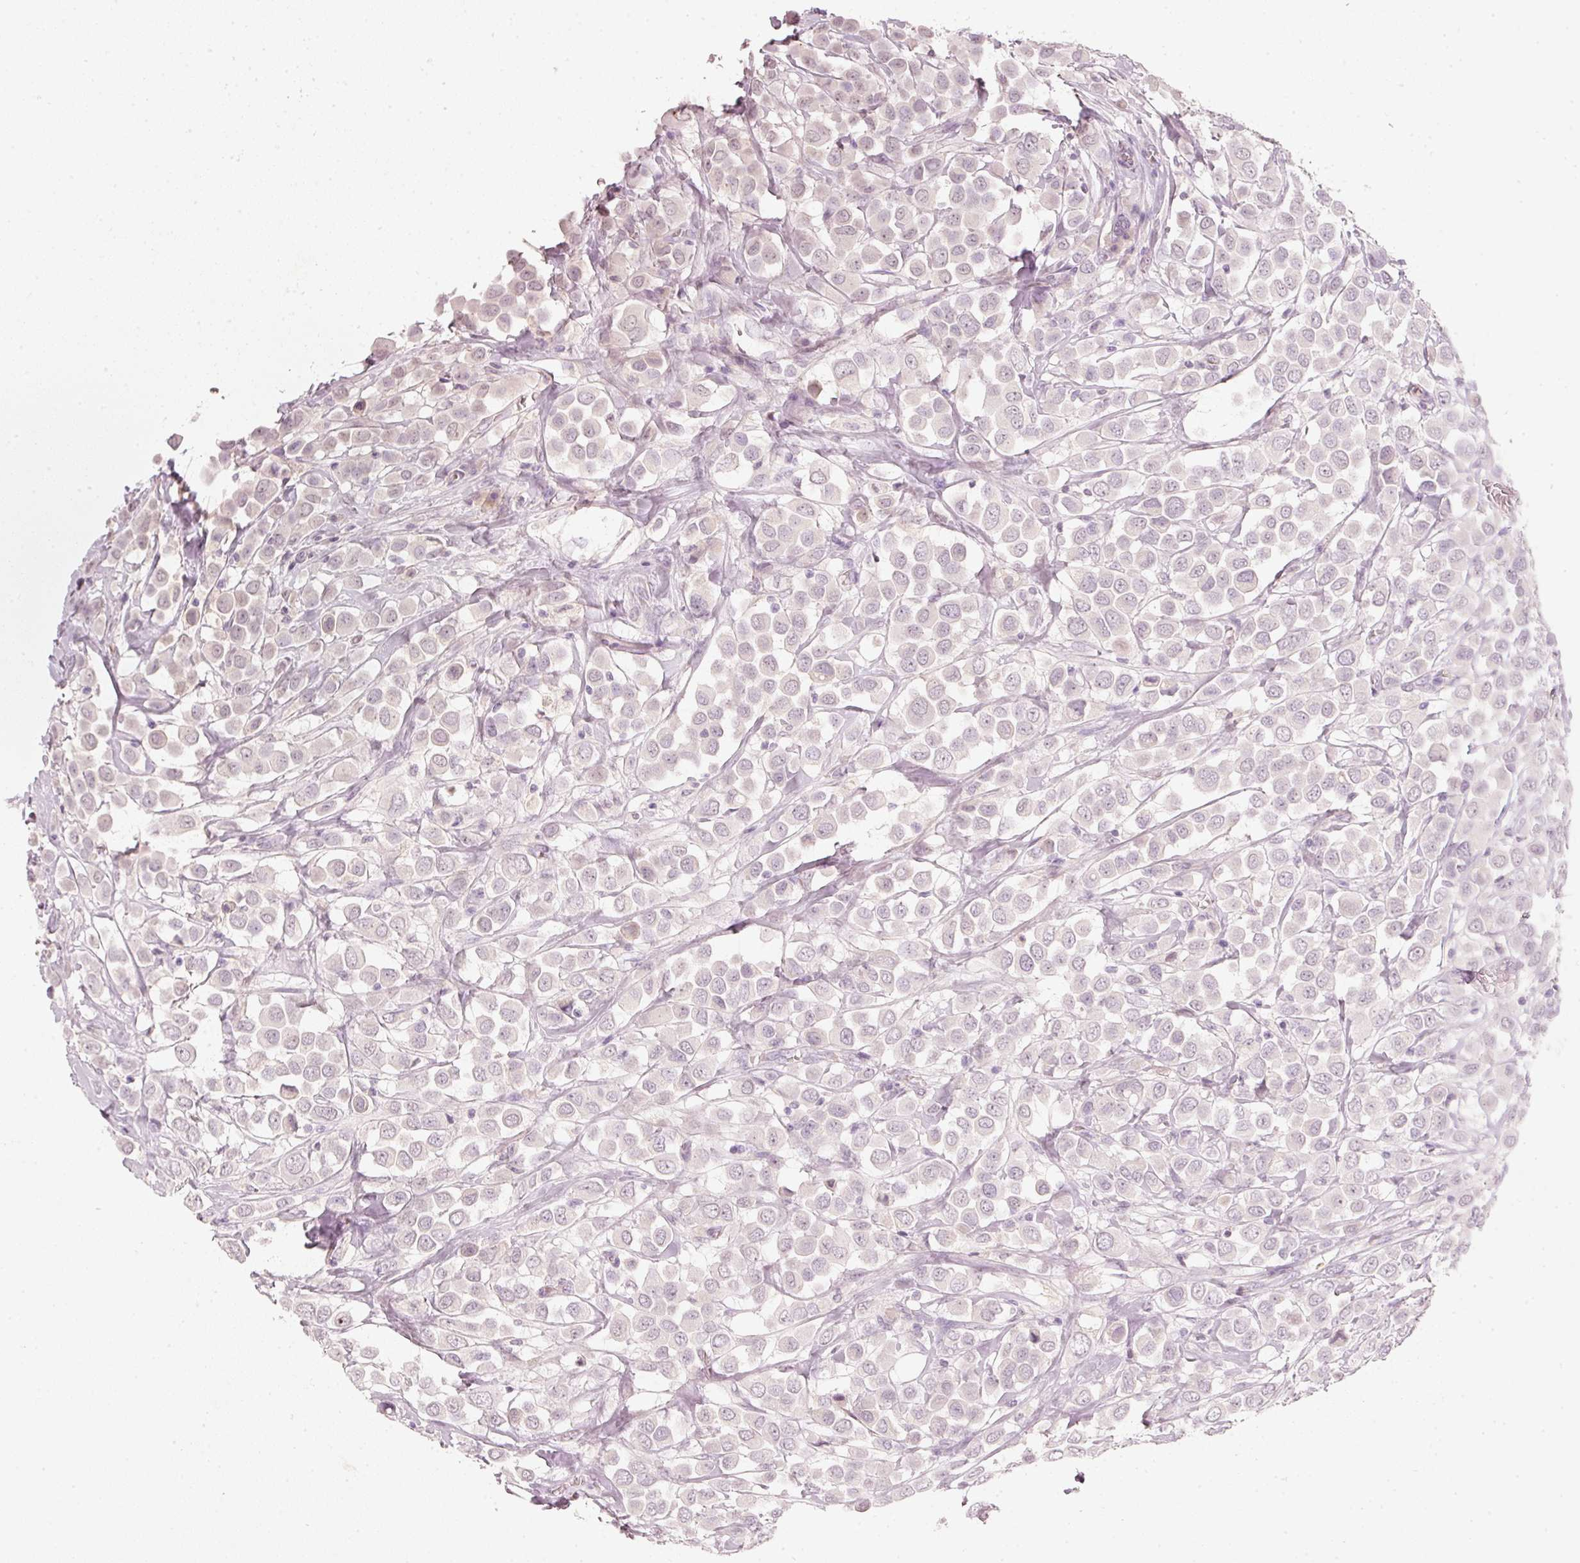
{"staining": {"intensity": "negative", "quantity": "none", "location": "none"}, "tissue": "breast cancer", "cell_type": "Tumor cells", "image_type": "cancer", "snomed": [{"axis": "morphology", "description": "Duct carcinoma"}, {"axis": "topography", "description": "Breast"}], "caption": "This is a image of immunohistochemistry (IHC) staining of breast cancer (invasive ductal carcinoma), which shows no expression in tumor cells. Nuclei are stained in blue.", "gene": "STEAP1", "patient": {"sex": "female", "age": 61}}